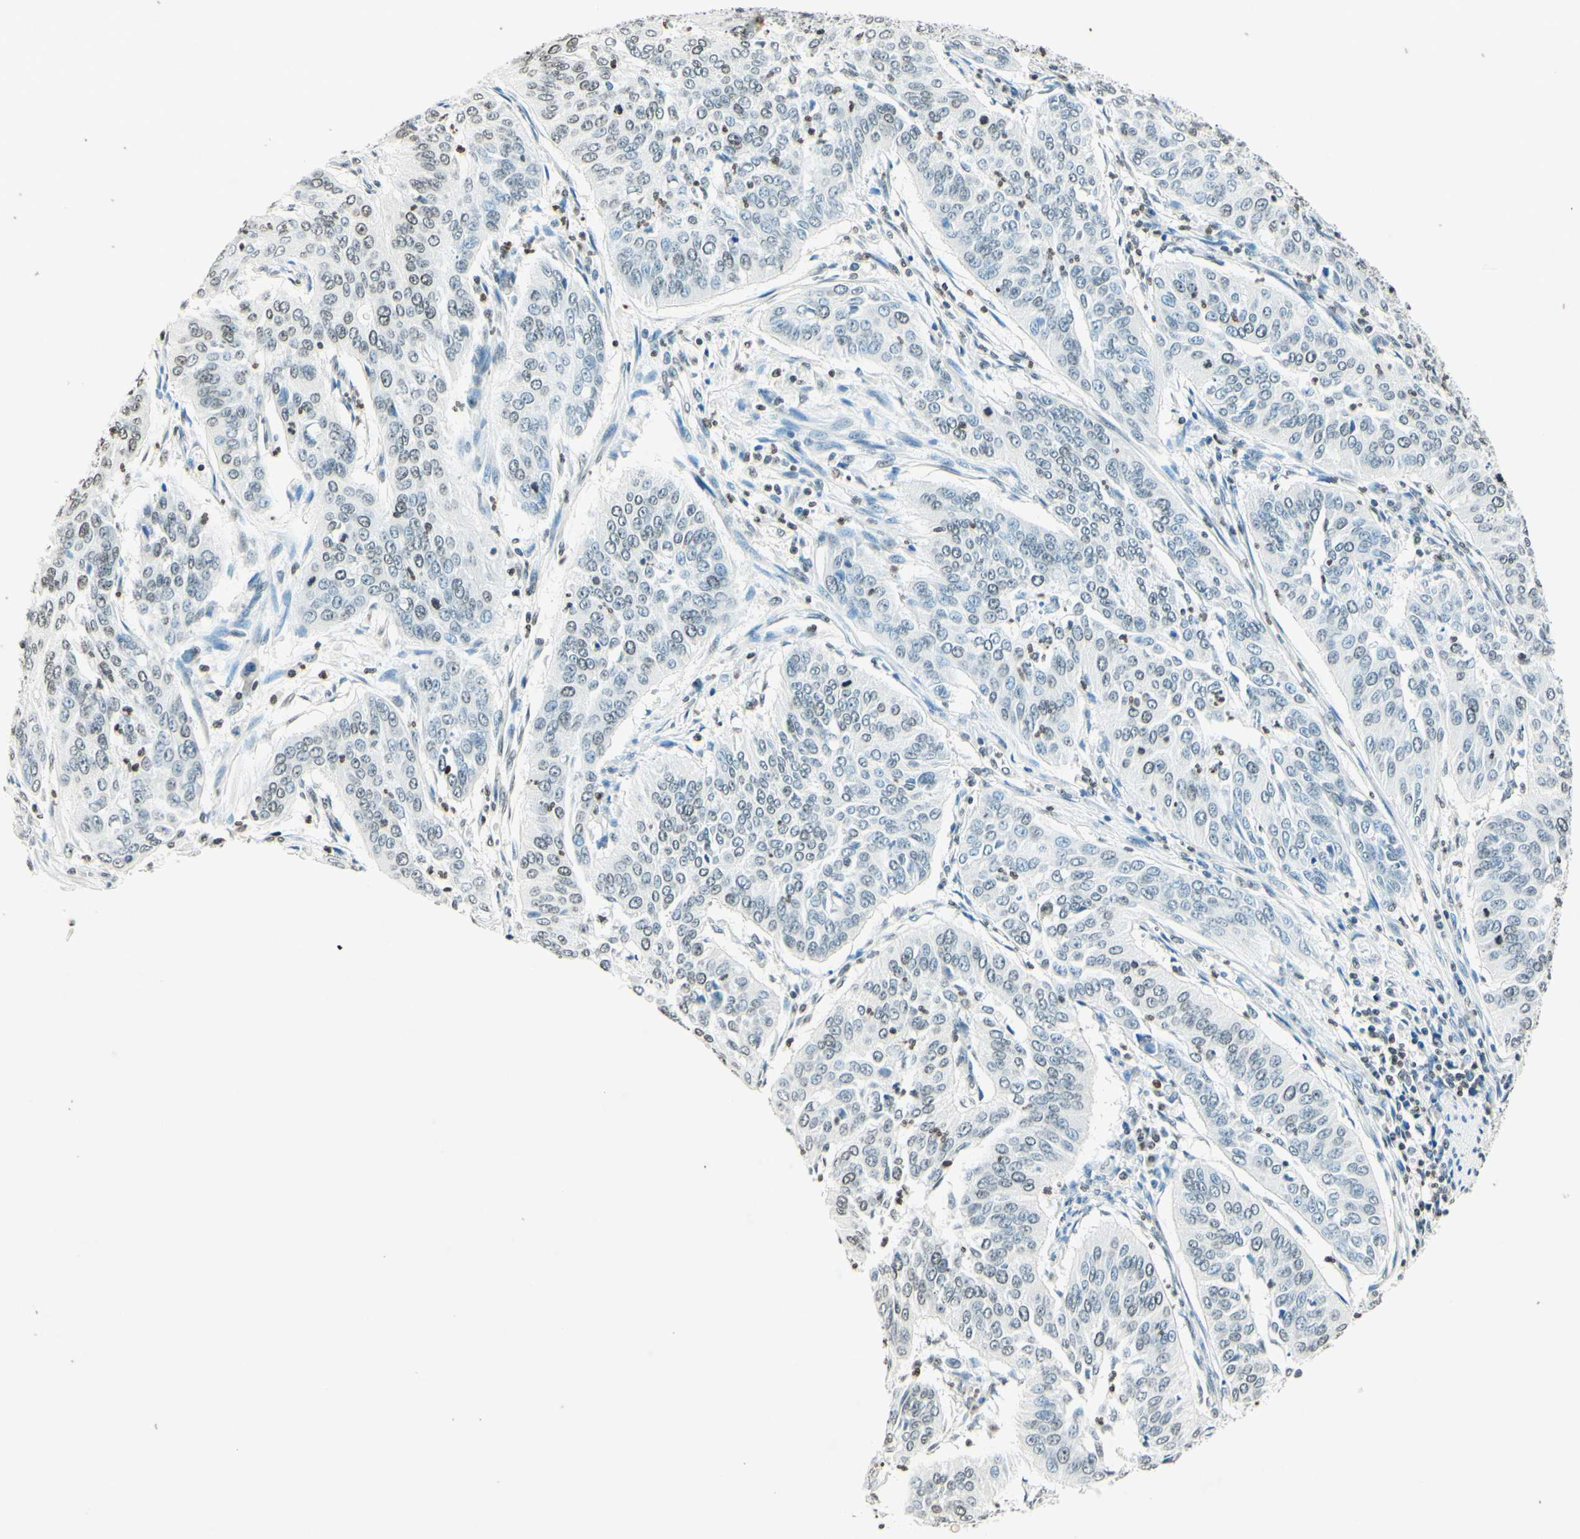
{"staining": {"intensity": "weak", "quantity": "<25%", "location": "nuclear"}, "tissue": "cervical cancer", "cell_type": "Tumor cells", "image_type": "cancer", "snomed": [{"axis": "morphology", "description": "Normal tissue, NOS"}, {"axis": "morphology", "description": "Squamous cell carcinoma, NOS"}, {"axis": "topography", "description": "Cervix"}], "caption": "The histopathology image demonstrates no significant positivity in tumor cells of squamous cell carcinoma (cervical).", "gene": "MSH2", "patient": {"sex": "female", "age": 39}}